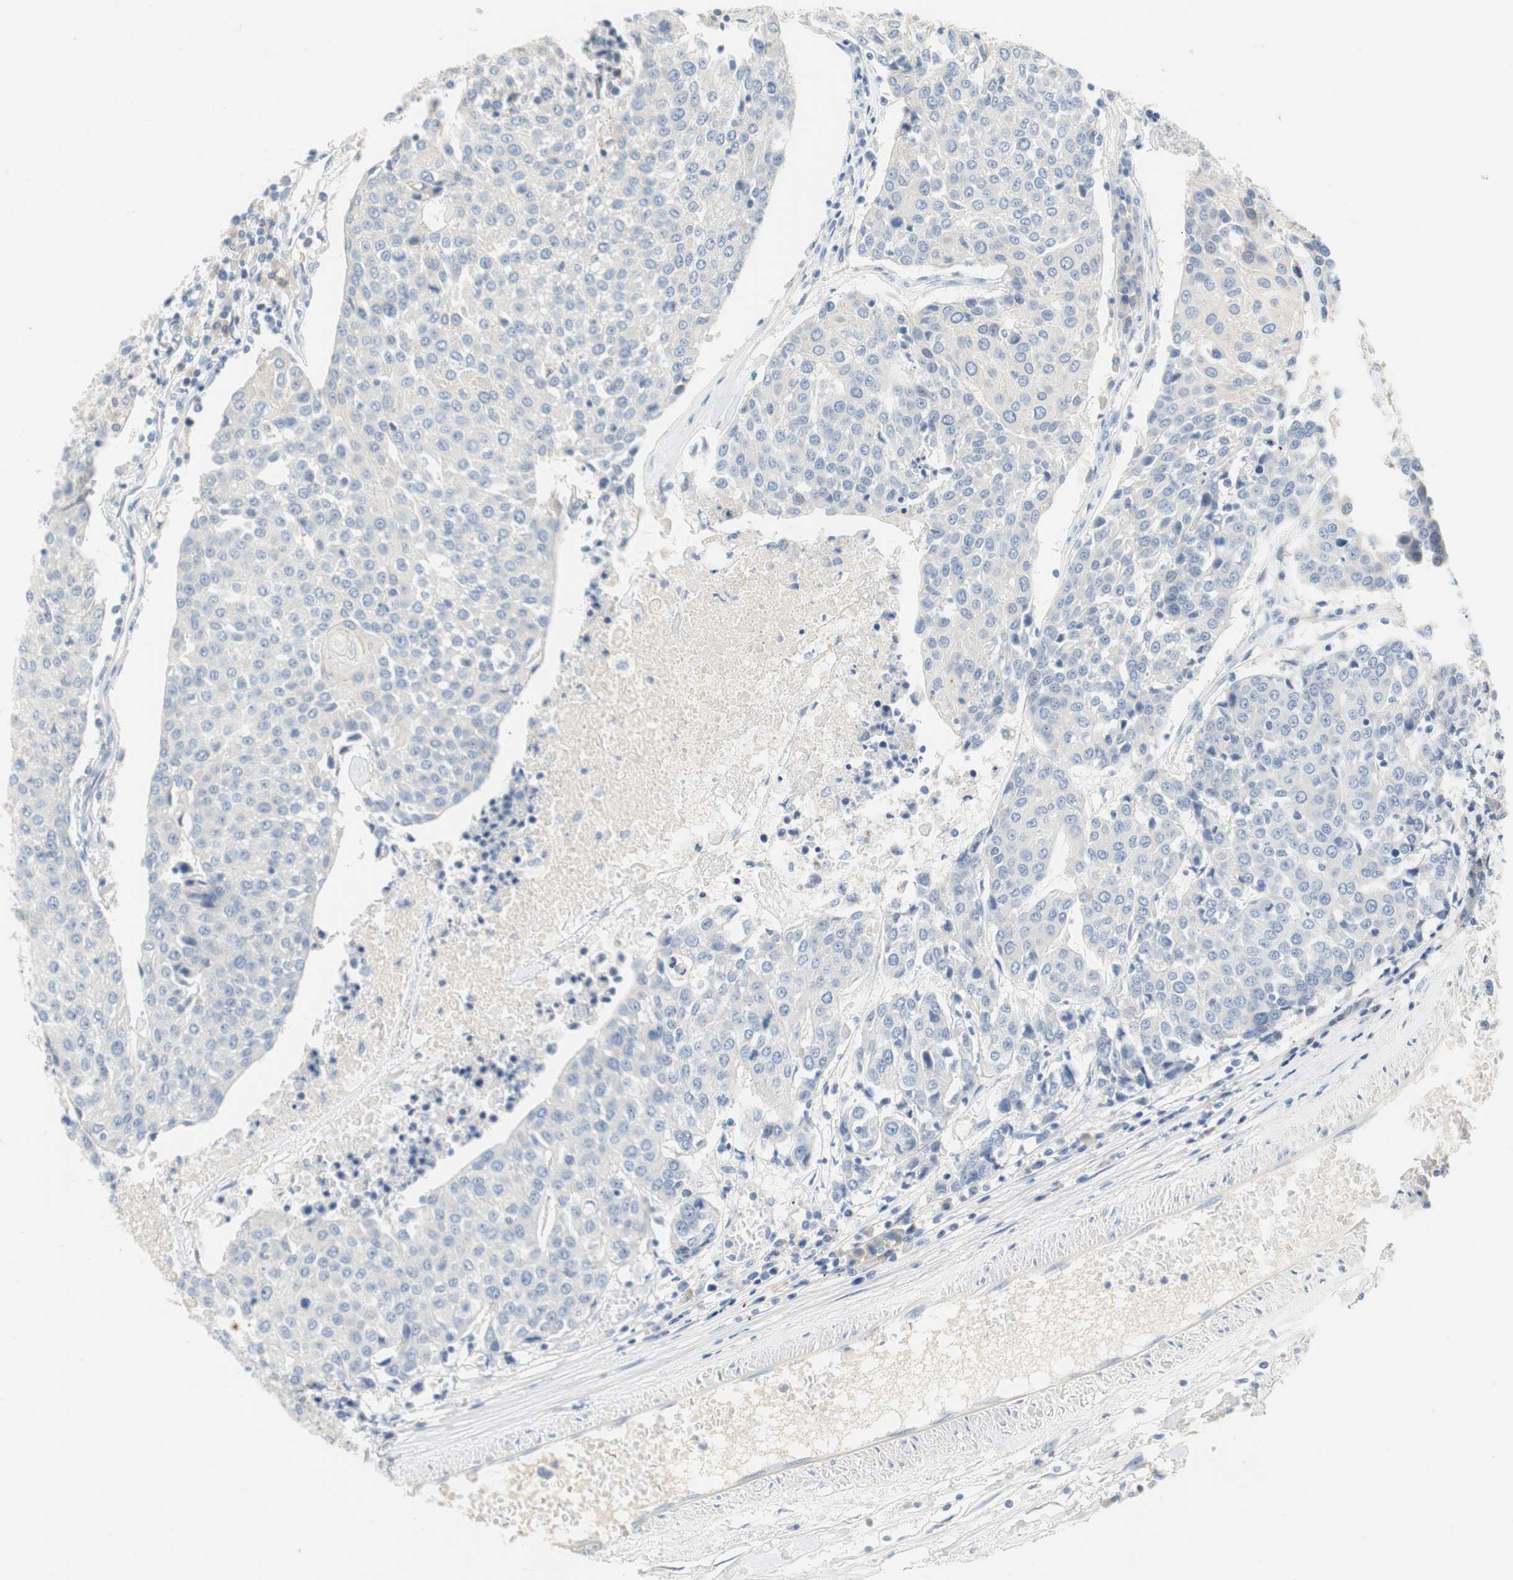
{"staining": {"intensity": "negative", "quantity": "none", "location": "none"}, "tissue": "urothelial cancer", "cell_type": "Tumor cells", "image_type": "cancer", "snomed": [{"axis": "morphology", "description": "Urothelial carcinoma, High grade"}, {"axis": "topography", "description": "Urinary bladder"}], "caption": "DAB (3,3'-diaminobenzidine) immunohistochemical staining of human urothelial cancer shows no significant staining in tumor cells.", "gene": "CCM2L", "patient": {"sex": "female", "age": 85}}